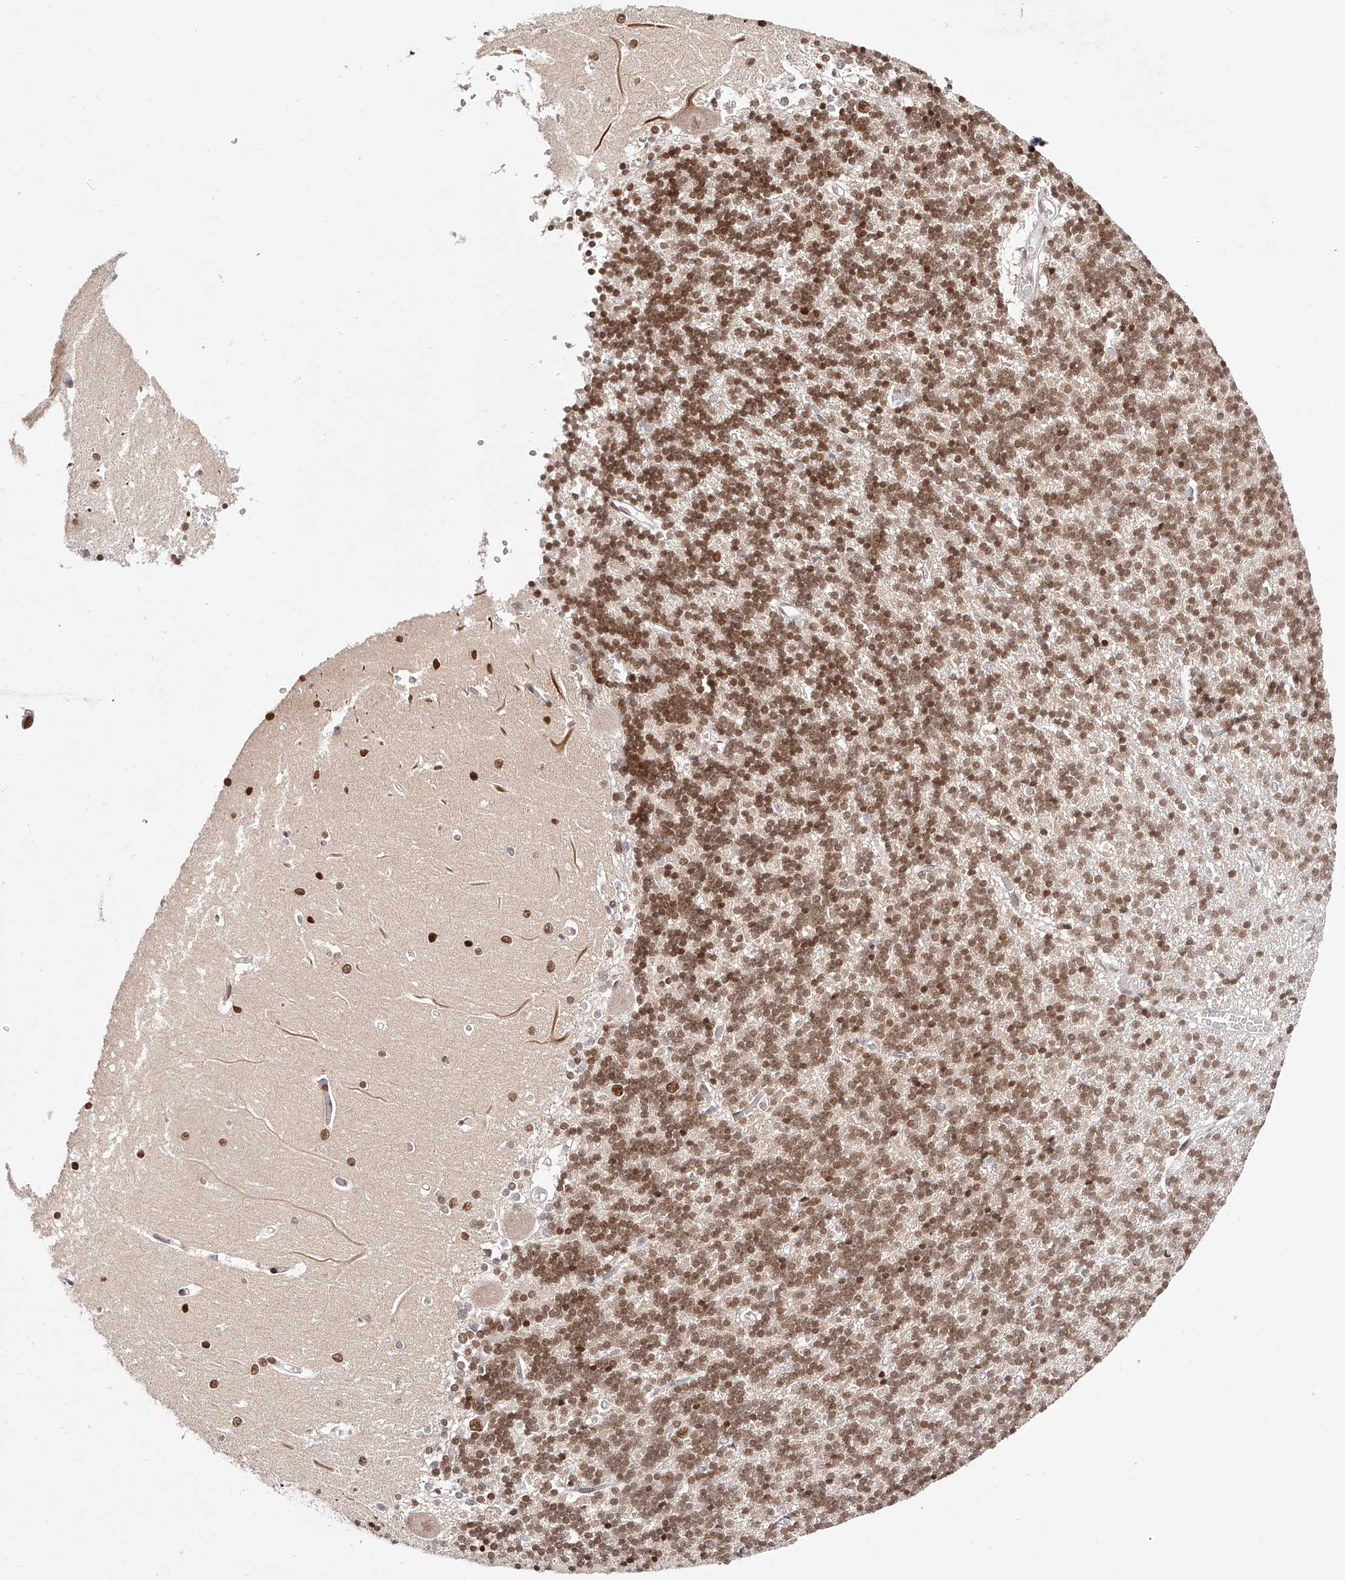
{"staining": {"intensity": "moderate", "quantity": "25%-75%", "location": "nuclear"}, "tissue": "cerebellum", "cell_type": "Cells in granular layer", "image_type": "normal", "snomed": [{"axis": "morphology", "description": "Normal tissue, NOS"}, {"axis": "topography", "description": "Cerebellum"}], "caption": "A medium amount of moderate nuclear positivity is seen in about 25%-75% of cells in granular layer in normal cerebellum.", "gene": "USF3", "patient": {"sex": "male", "age": 37}}